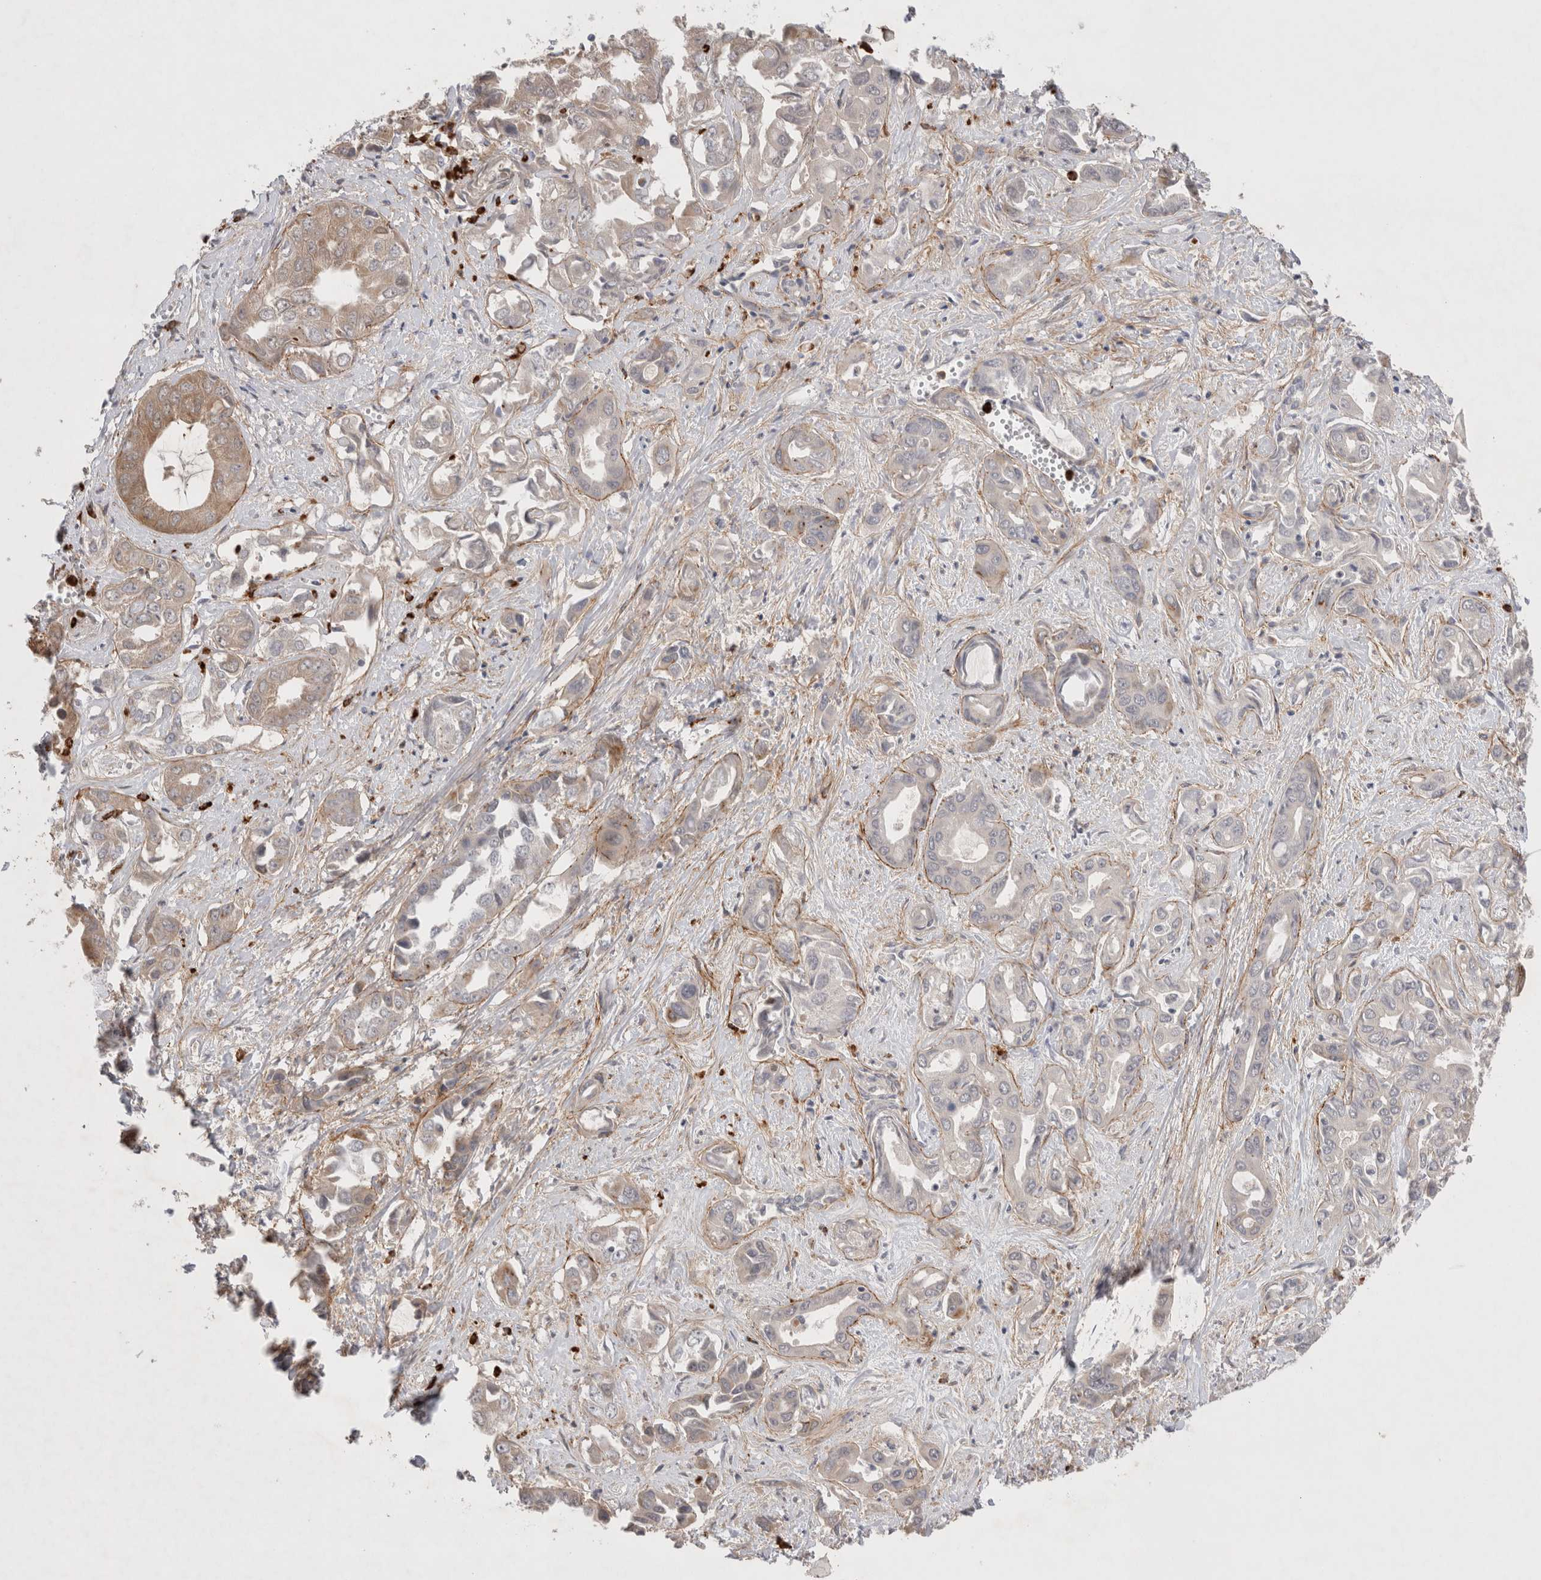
{"staining": {"intensity": "moderate", "quantity": "25%-75%", "location": "cytoplasmic/membranous"}, "tissue": "liver cancer", "cell_type": "Tumor cells", "image_type": "cancer", "snomed": [{"axis": "morphology", "description": "Cholangiocarcinoma"}, {"axis": "topography", "description": "Liver"}], "caption": "Moderate cytoplasmic/membranous staining for a protein is present in about 25%-75% of tumor cells of liver cholangiocarcinoma using immunohistochemistry (IHC).", "gene": "GSDMB", "patient": {"sex": "female", "age": 52}}